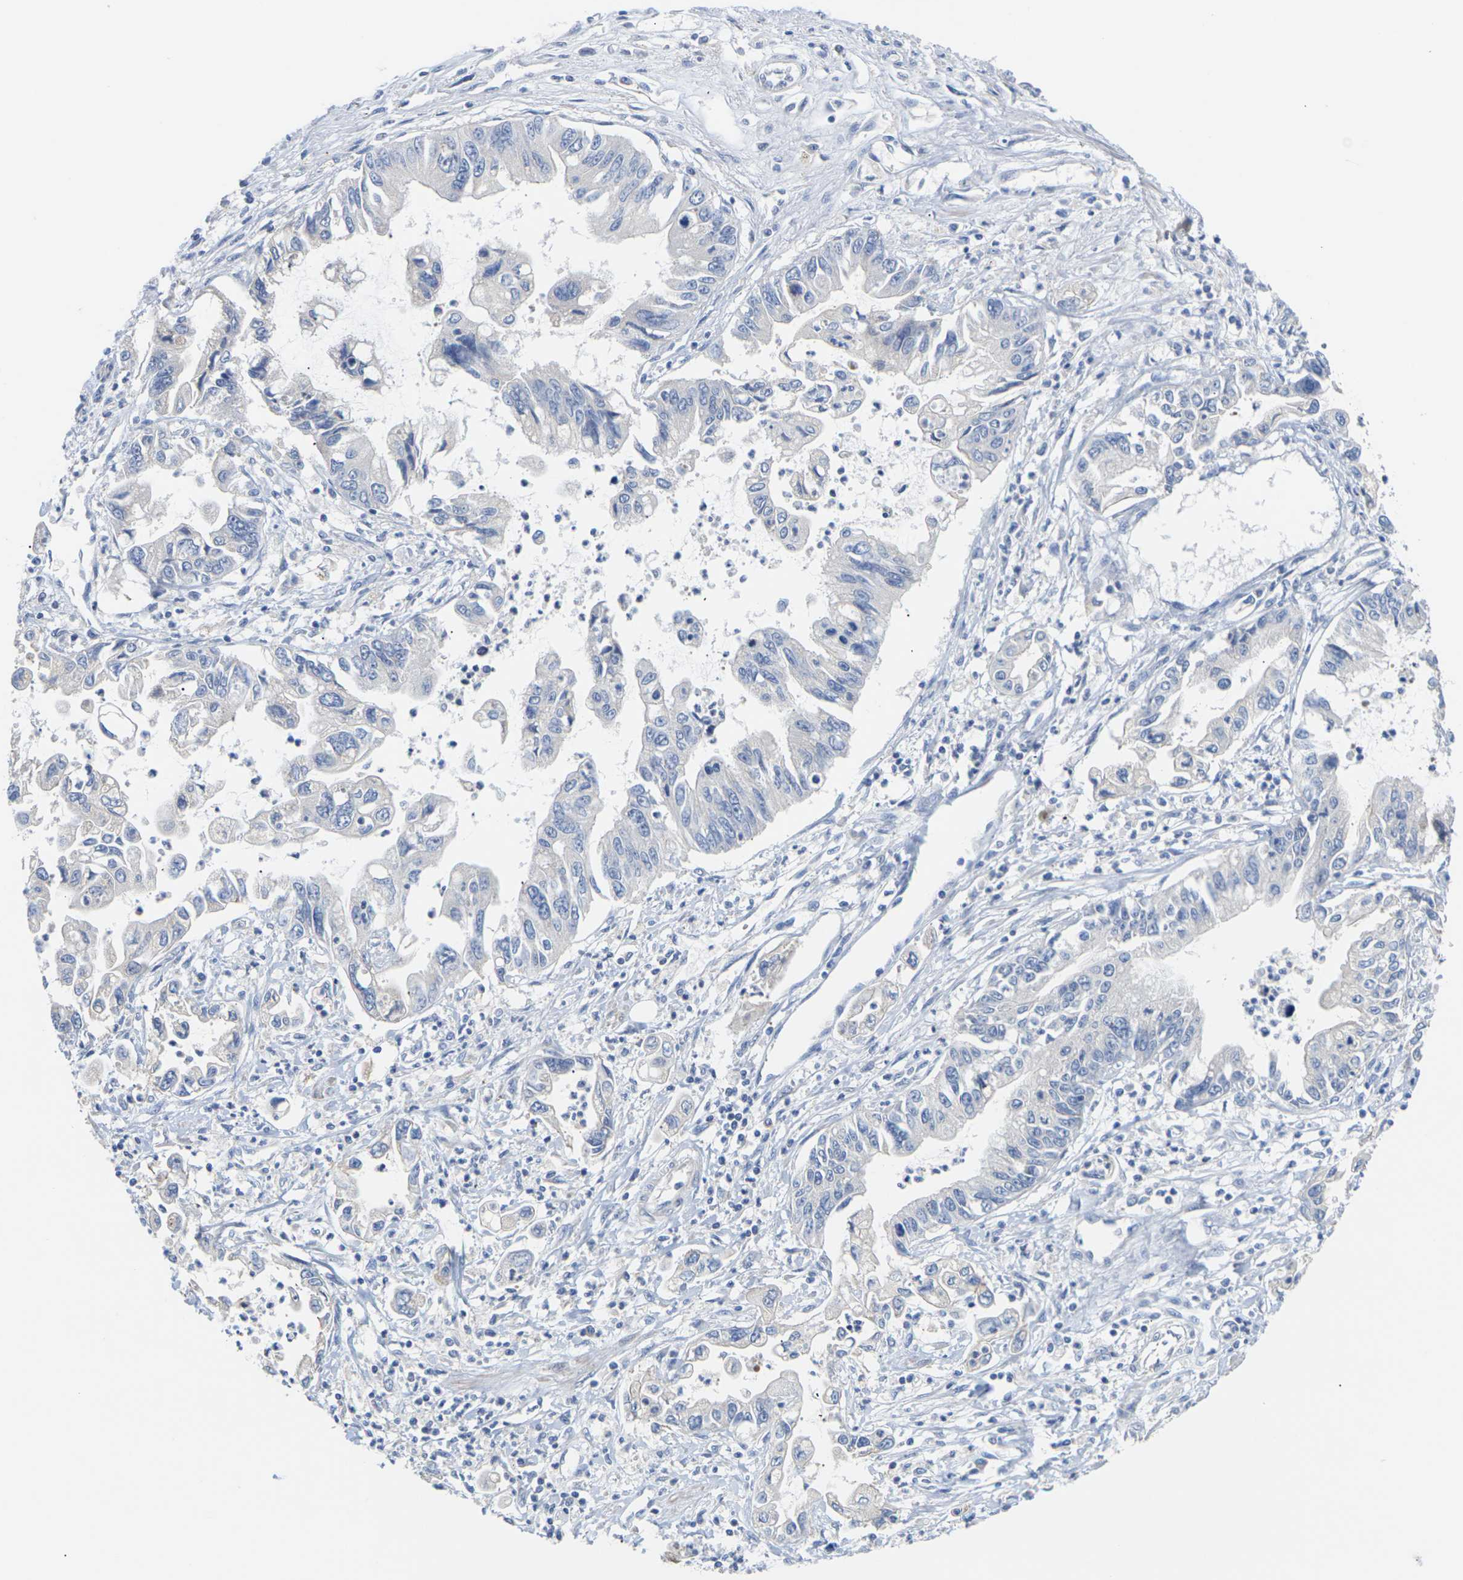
{"staining": {"intensity": "negative", "quantity": "none", "location": "none"}, "tissue": "pancreatic cancer", "cell_type": "Tumor cells", "image_type": "cancer", "snomed": [{"axis": "morphology", "description": "Adenocarcinoma, NOS"}, {"axis": "topography", "description": "Pancreas"}], "caption": "This is a image of immunohistochemistry (IHC) staining of pancreatic cancer, which shows no expression in tumor cells.", "gene": "TMCO4", "patient": {"sex": "male", "age": 56}}